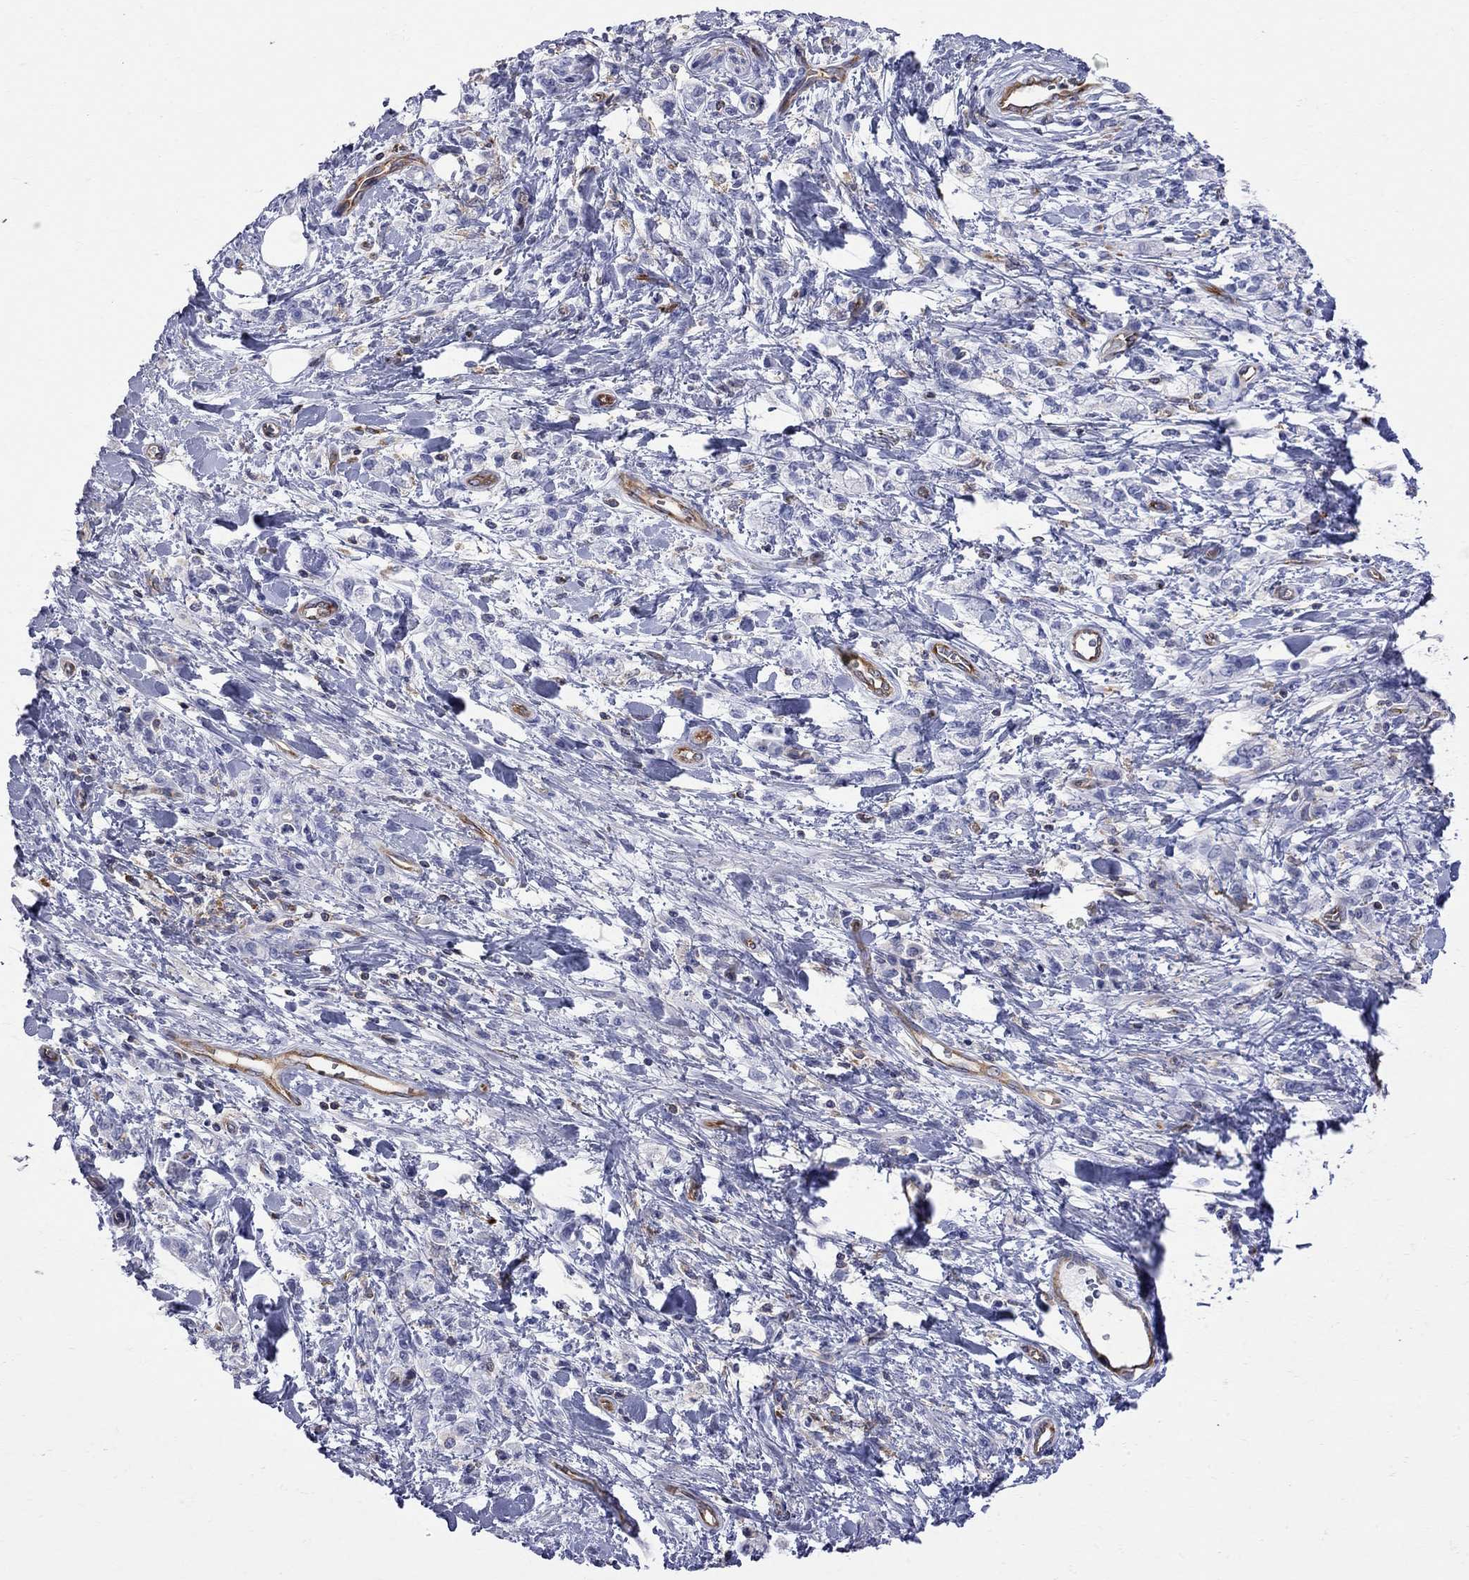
{"staining": {"intensity": "negative", "quantity": "none", "location": "none"}, "tissue": "stomach cancer", "cell_type": "Tumor cells", "image_type": "cancer", "snomed": [{"axis": "morphology", "description": "Adenocarcinoma, NOS"}, {"axis": "topography", "description": "Stomach"}], "caption": "Protein analysis of stomach cancer (adenocarcinoma) demonstrates no significant positivity in tumor cells.", "gene": "ABI3", "patient": {"sex": "male", "age": 77}}